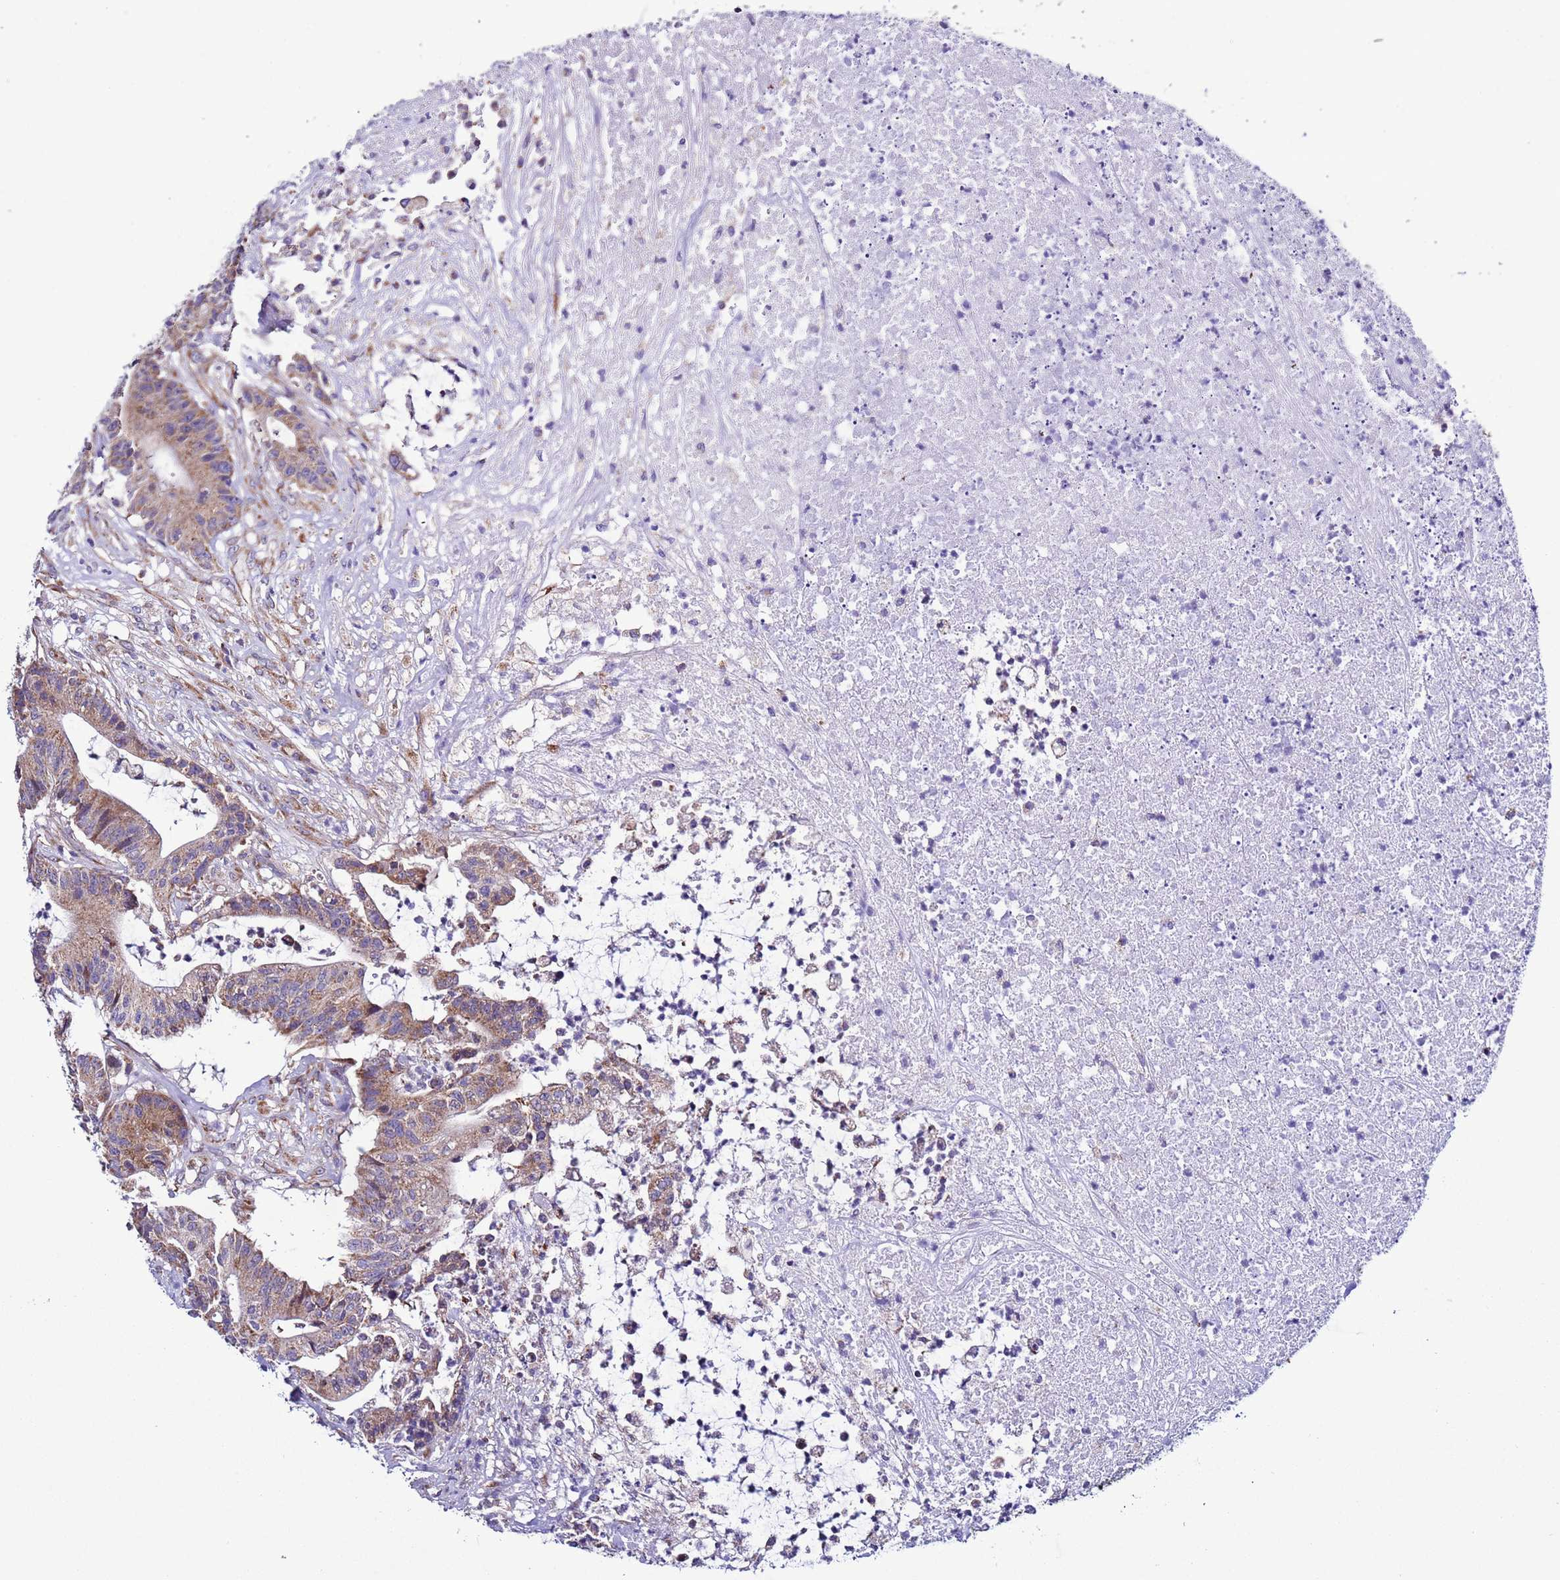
{"staining": {"intensity": "moderate", "quantity": ">75%", "location": "cytoplasmic/membranous"}, "tissue": "colorectal cancer", "cell_type": "Tumor cells", "image_type": "cancer", "snomed": [{"axis": "morphology", "description": "Adenocarcinoma, NOS"}, {"axis": "topography", "description": "Colon"}], "caption": "A micrograph showing moderate cytoplasmic/membranous positivity in about >75% of tumor cells in adenocarcinoma (colorectal), as visualized by brown immunohistochemical staining.", "gene": "AHI1", "patient": {"sex": "female", "age": 84}}